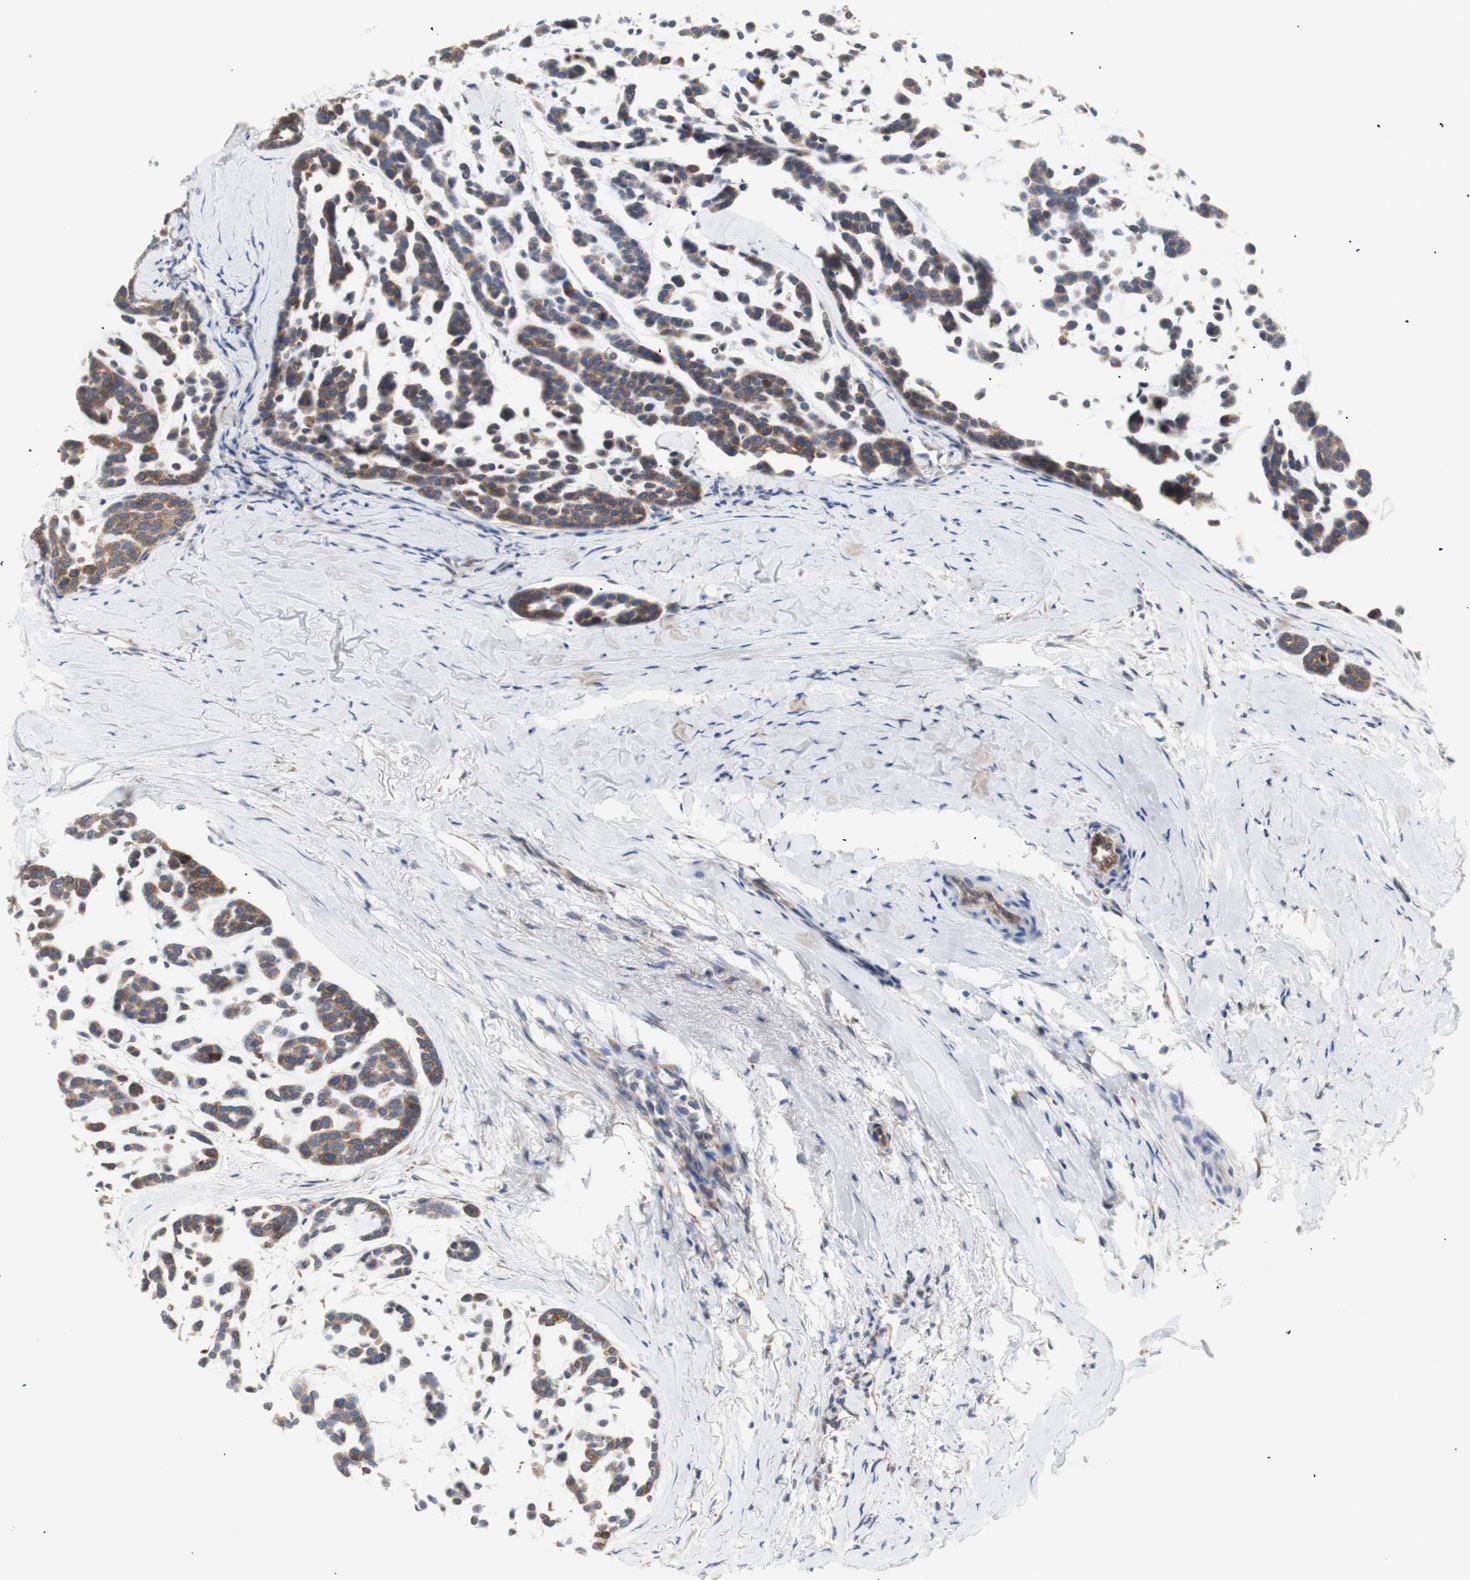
{"staining": {"intensity": "moderate", "quantity": ">75%", "location": "cytoplasmic/membranous"}, "tissue": "head and neck cancer", "cell_type": "Tumor cells", "image_type": "cancer", "snomed": [{"axis": "morphology", "description": "Adenocarcinoma, NOS"}, {"axis": "morphology", "description": "Adenoma, NOS"}, {"axis": "topography", "description": "Head-Neck"}], "caption": "A high-resolution photomicrograph shows immunohistochemistry staining of head and neck cancer, which shows moderate cytoplasmic/membranous staining in approximately >75% of tumor cells.", "gene": "ERLIN1", "patient": {"sex": "female", "age": 55}}